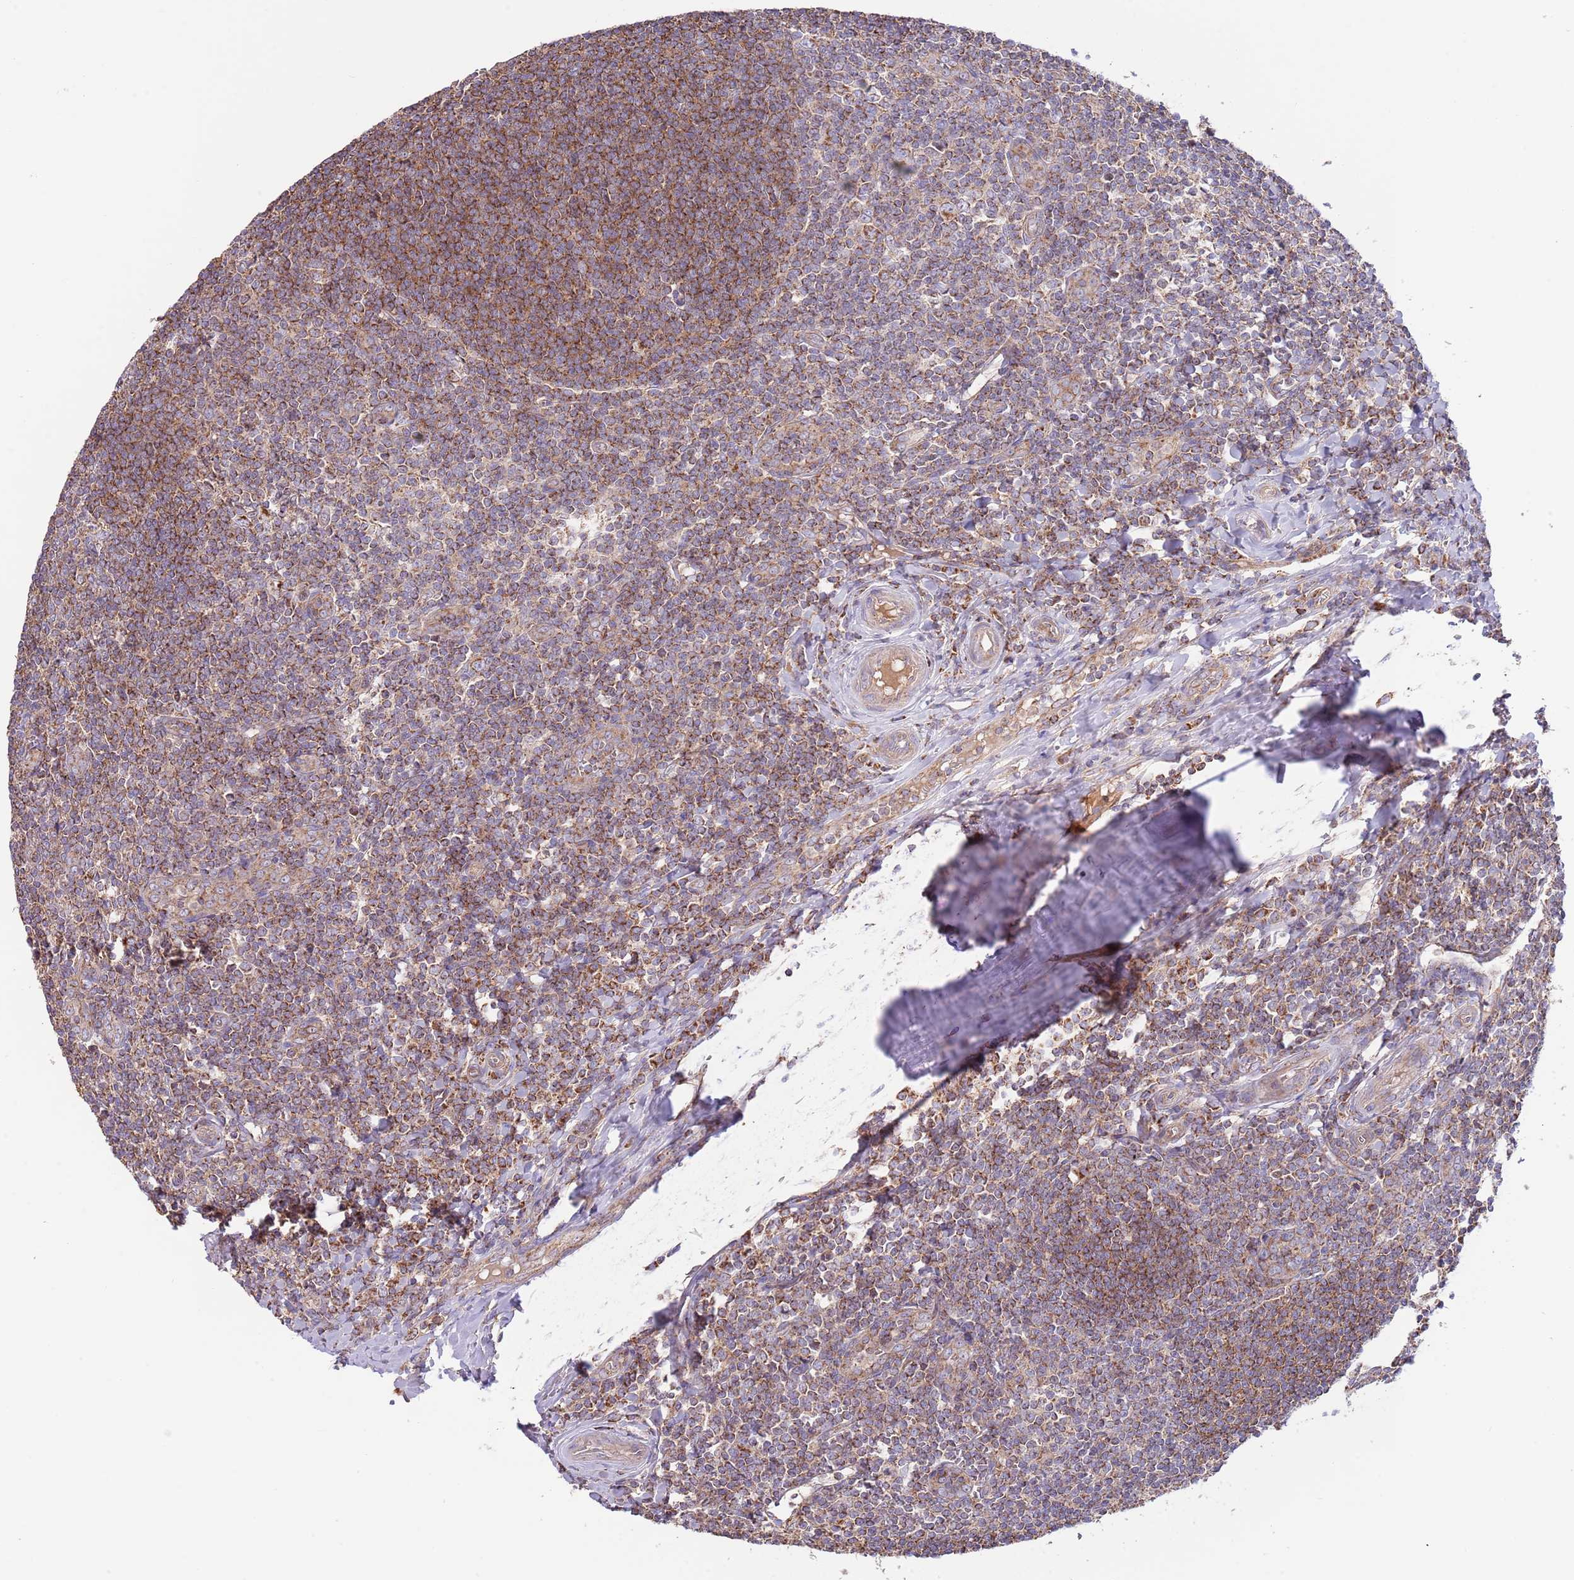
{"staining": {"intensity": "strong", "quantity": ">75%", "location": "cytoplasmic/membranous"}, "tissue": "tonsil", "cell_type": "Germinal center cells", "image_type": "normal", "snomed": [{"axis": "morphology", "description": "Normal tissue, NOS"}, {"axis": "topography", "description": "Tonsil"}], "caption": "This image exhibits immunohistochemistry (IHC) staining of benign human tonsil, with high strong cytoplasmic/membranous staining in about >75% of germinal center cells.", "gene": "DNAJA3", "patient": {"sex": "male", "age": 27}}